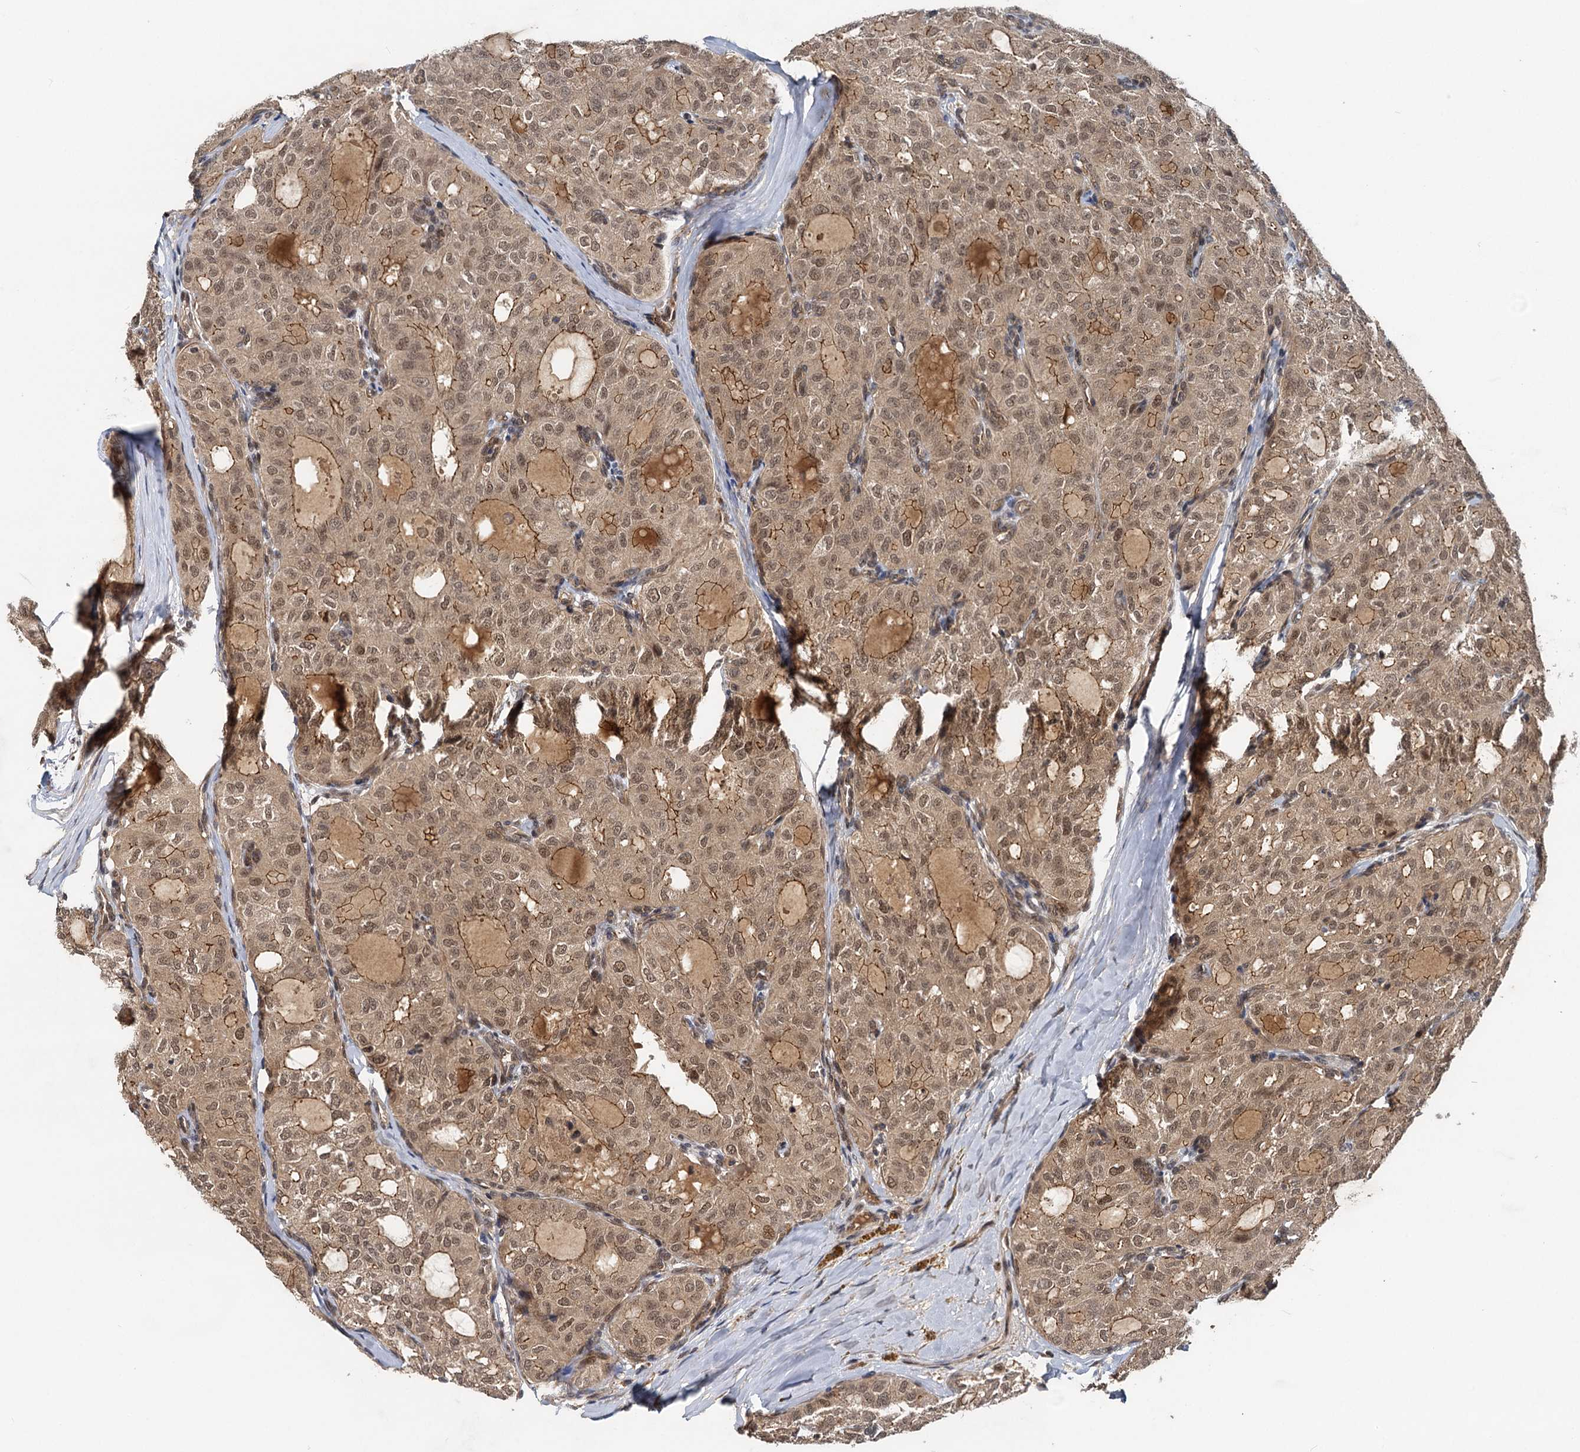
{"staining": {"intensity": "moderate", "quantity": ">75%", "location": "cytoplasmic/membranous,nuclear"}, "tissue": "thyroid cancer", "cell_type": "Tumor cells", "image_type": "cancer", "snomed": [{"axis": "morphology", "description": "Follicular adenoma carcinoma, NOS"}, {"axis": "topography", "description": "Thyroid gland"}], "caption": "The immunohistochemical stain labels moderate cytoplasmic/membranous and nuclear positivity in tumor cells of thyroid follicular adenoma carcinoma tissue. The protein is shown in brown color, while the nuclei are stained blue.", "gene": "RITA1", "patient": {"sex": "male", "age": 75}}